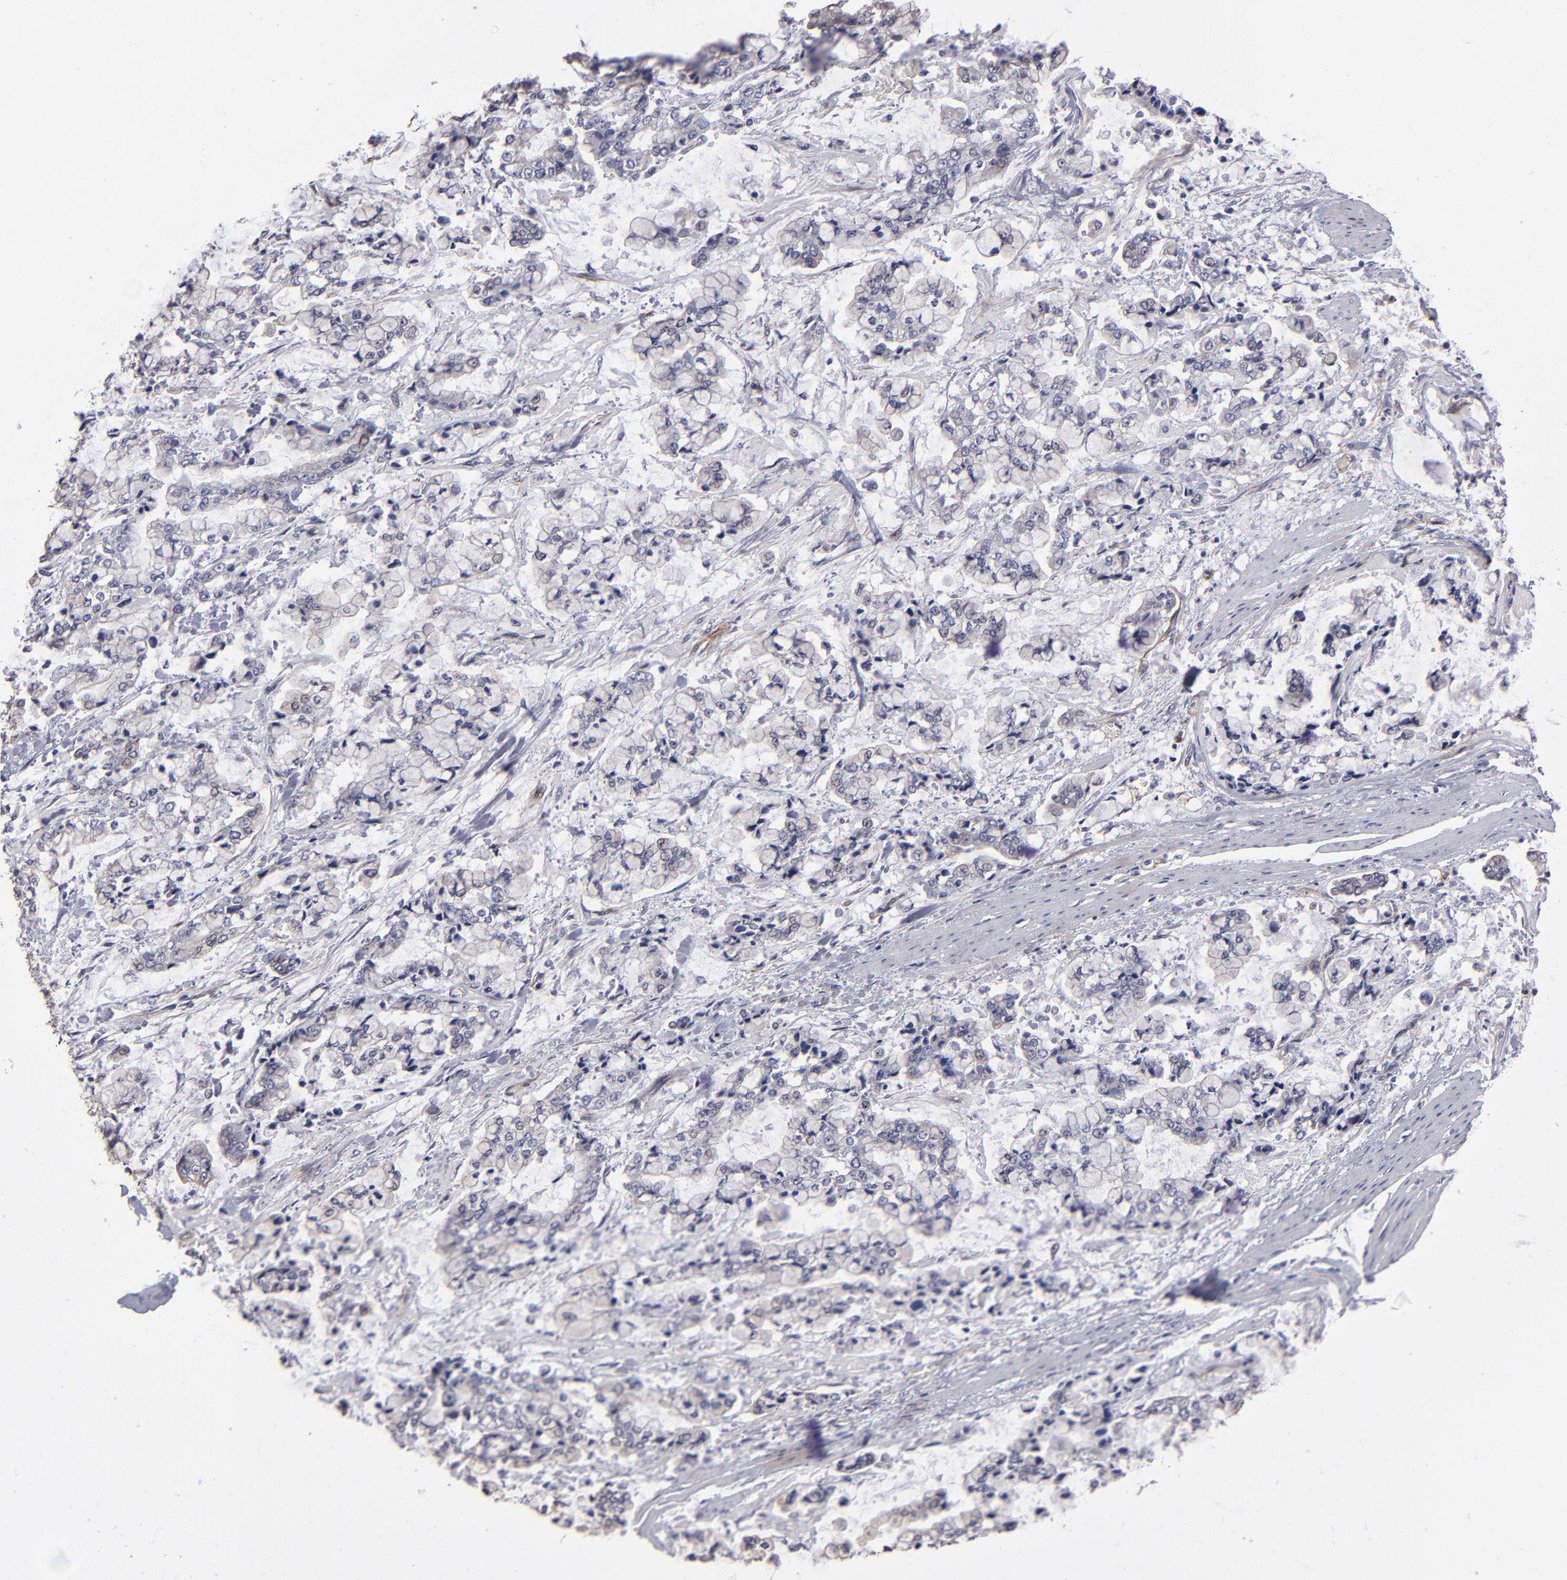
{"staining": {"intensity": "negative", "quantity": "none", "location": "none"}, "tissue": "stomach cancer", "cell_type": "Tumor cells", "image_type": "cancer", "snomed": [{"axis": "morphology", "description": "Normal tissue, NOS"}, {"axis": "morphology", "description": "Adenocarcinoma, NOS"}, {"axis": "topography", "description": "Stomach, upper"}, {"axis": "topography", "description": "Stomach"}], "caption": "Human stomach adenocarcinoma stained for a protein using IHC shows no positivity in tumor cells.", "gene": "ZNF175", "patient": {"sex": "male", "age": 76}}